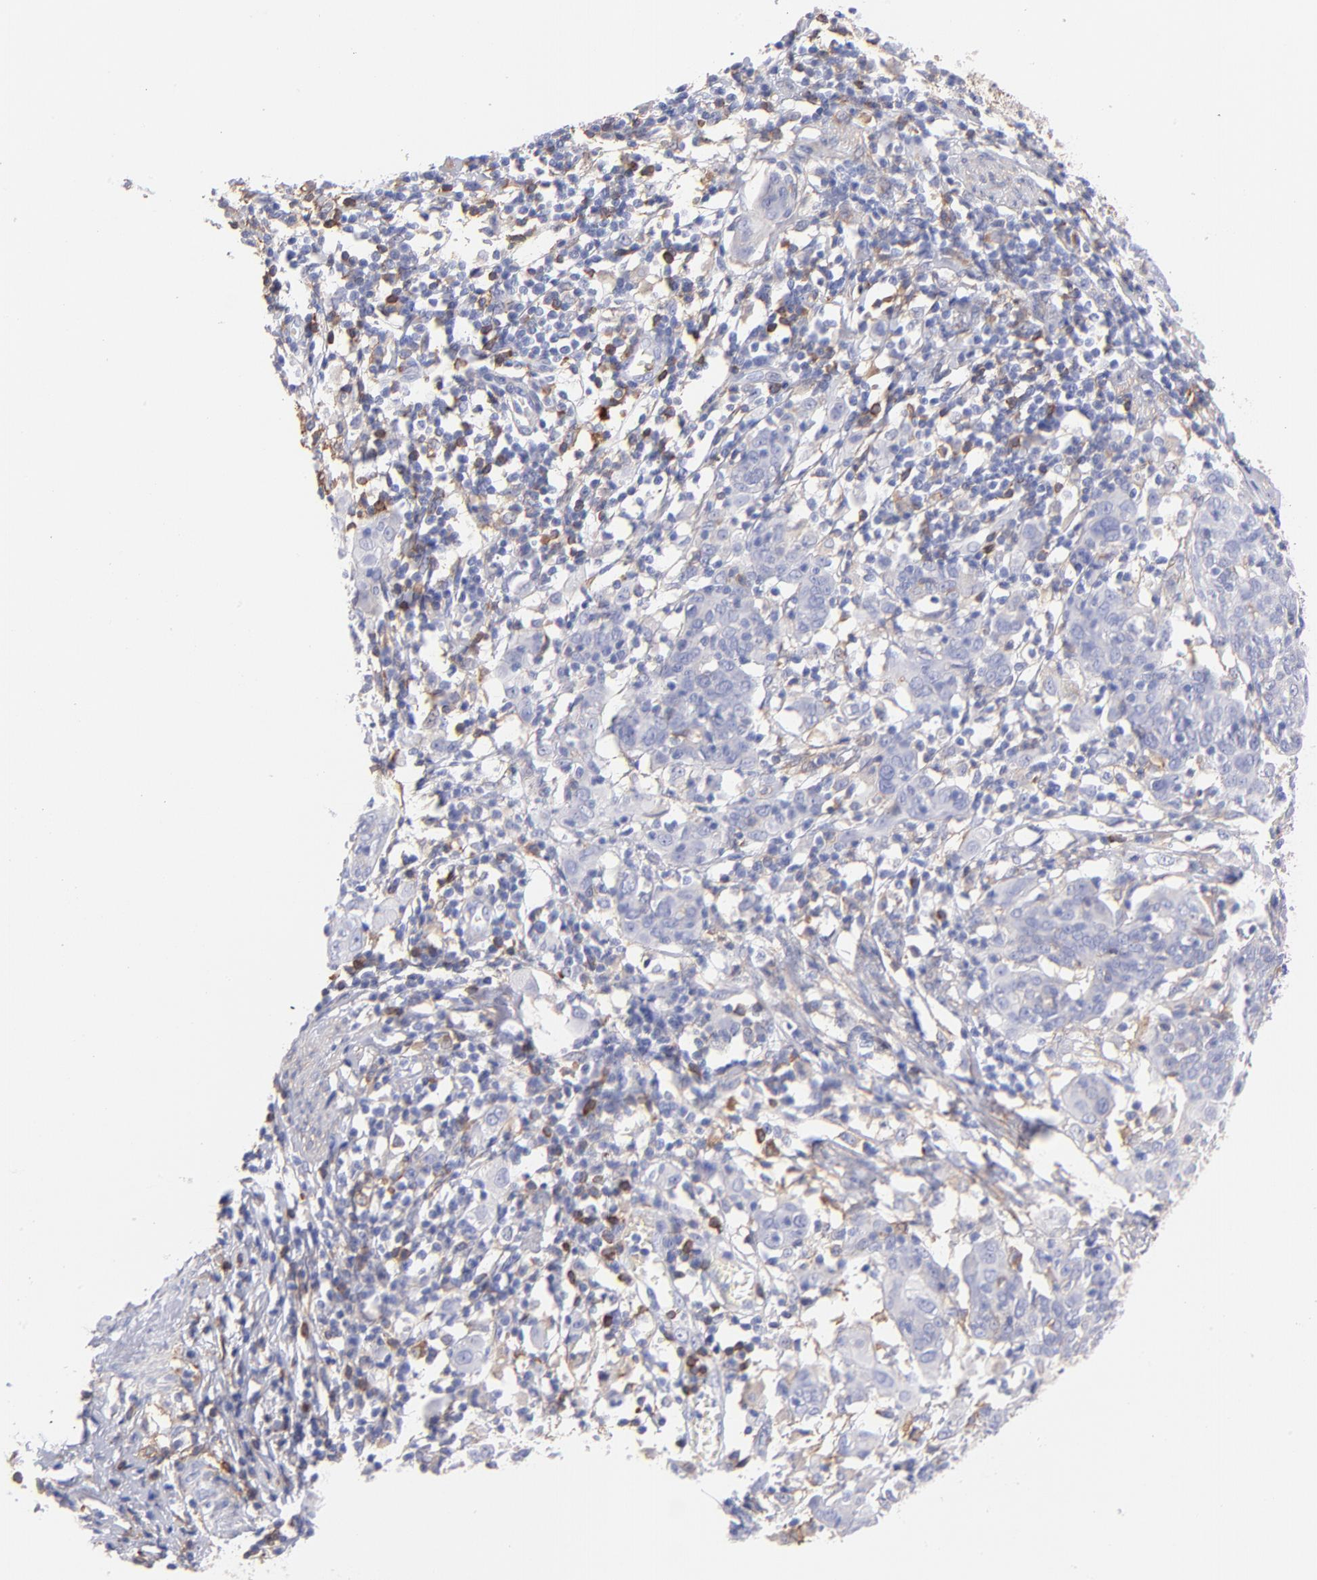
{"staining": {"intensity": "weak", "quantity": "<25%", "location": "cytoplasmic/membranous"}, "tissue": "cervical cancer", "cell_type": "Tumor cells", "image_type": "cancer", "snomed": [{"axis": "morphology", "description": "Normal tissue, NOS"}, {"axis": "morphology", "description": "Squamous cell carcinoma, NOS"}, {"axis": "topography", "description": "Cervix"}], "caption": "This is a micrograph of immunohistochemistry (IHC) staining of cervical cancer (squamous cell carcinoma), which shows no positivity in tumor cells.", "gene": "PRKCA", "patient": {"sex": "female", "age": 67}}